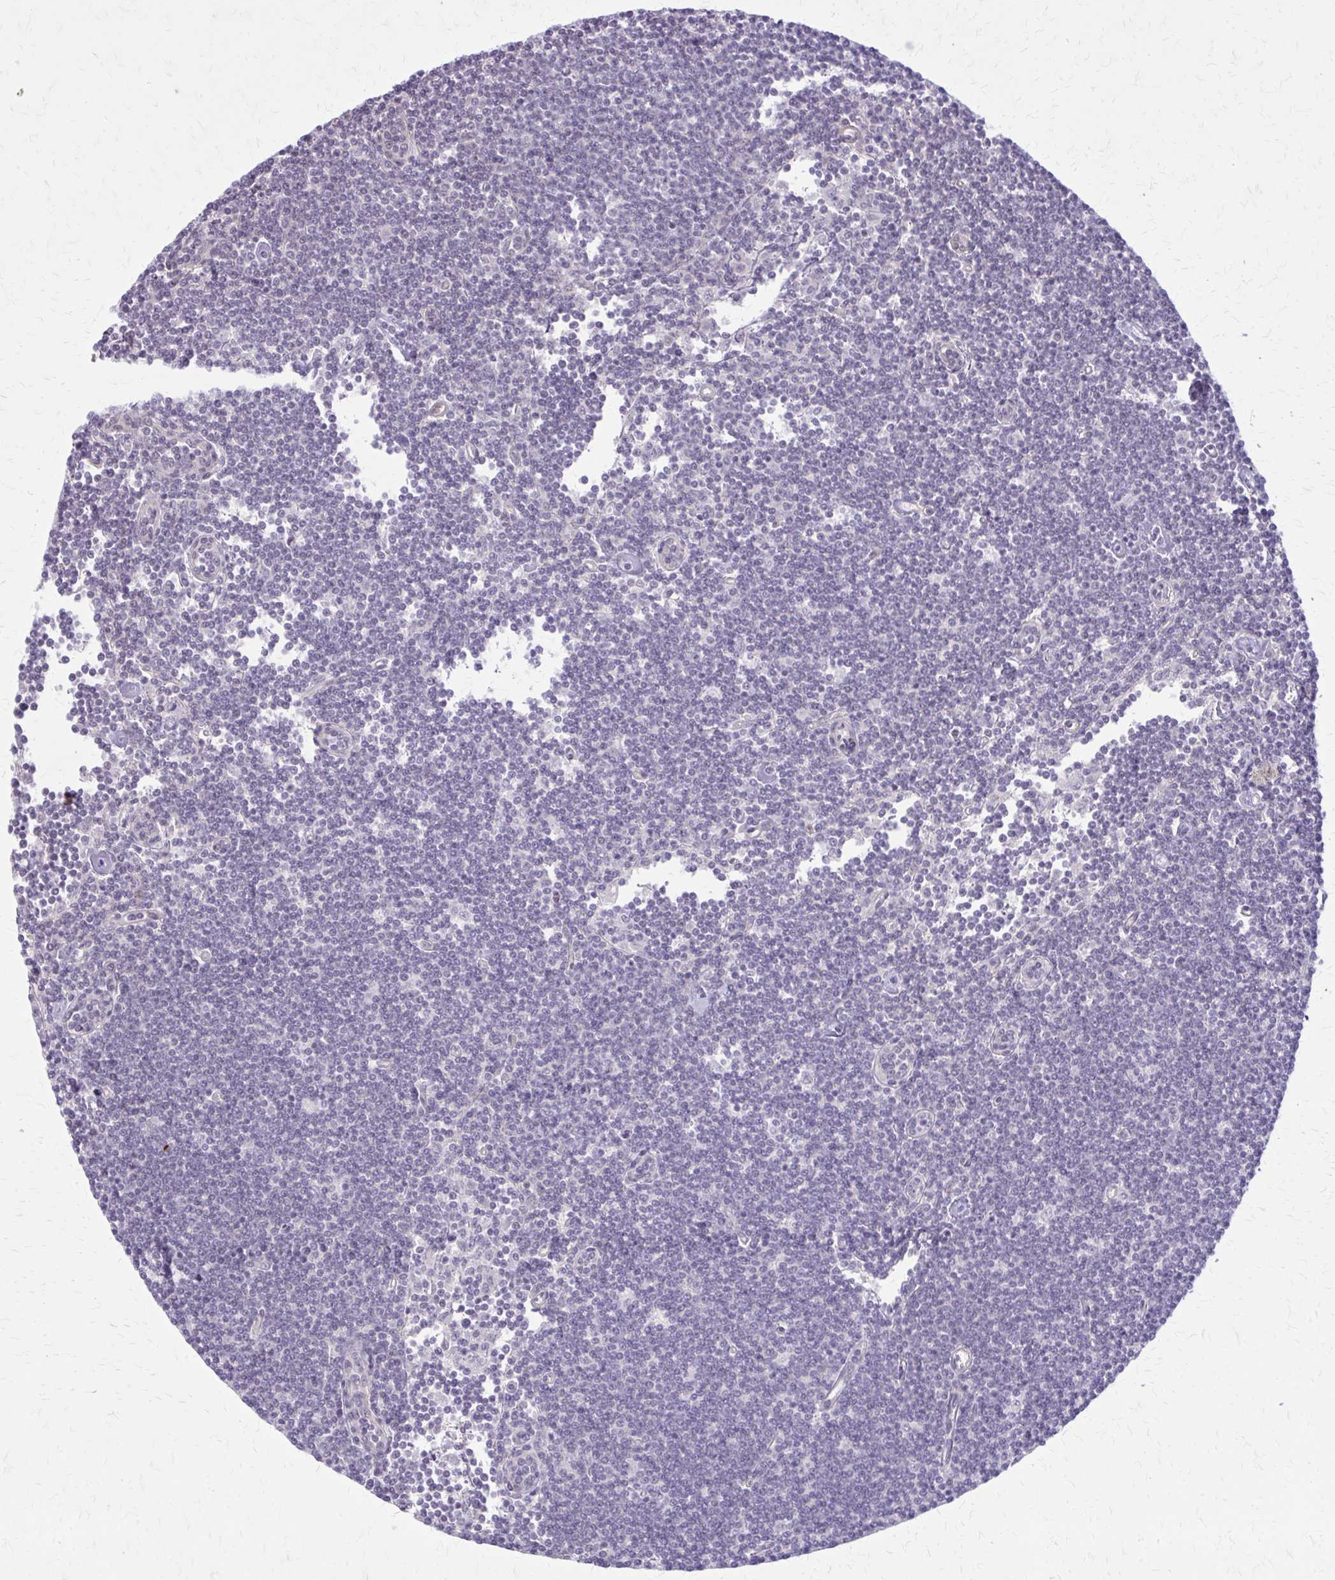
{"staining": {"intensity": "negative", "quantity": "none", "location": "none"}, "tissue": "lymphoma", "cell_type": "Tumor cells", "image_type": "cancer", "snomed": [{"axis": "morphology", "description": "Malignant lymphoma, non-Hodgkin's type, Low grade"}, {"axis": "topography", "description": "Lymph node"}], "caption": "Image shows no protein positivity in tumor cells of malignant lymphoma, non-Hodgkin's type (low-grade) tissue.", "gene": "TTF1", "patient": {"sex": "female", "age": 73}}